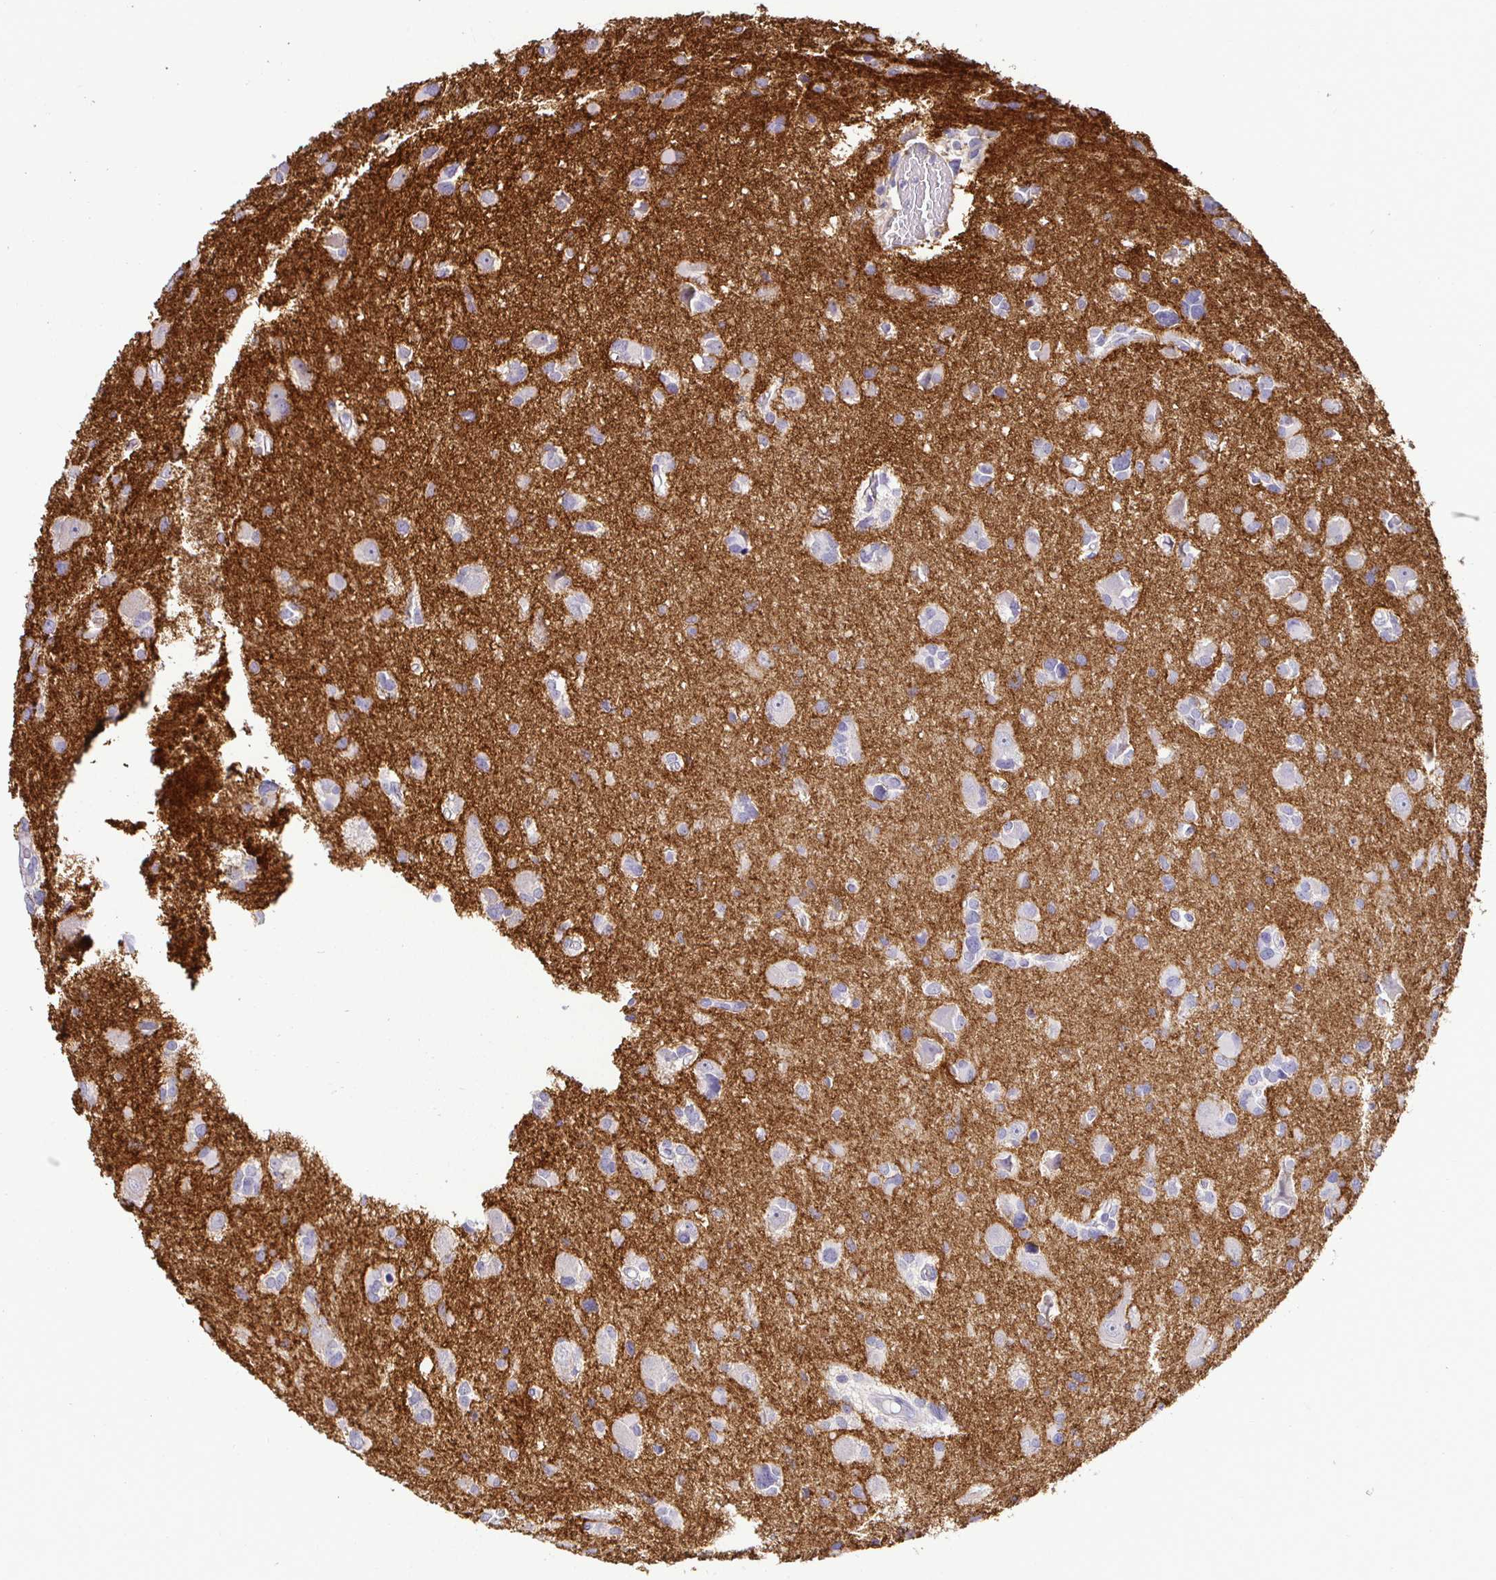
{"staining": {"intensity": "negative", "quantity": "none", "location": "none"}, "tissue": "glioma", "cell_type": "Tumor cells", "image_type": "cancer", "snomed": [{"axis": "morphology", "description": "Glioma, malignant, High grade"}, {"axis": "topography", "description": "Brain"}], "caption": "This is an IHC histopathology image of glioma. There is no expression in tumor cells.", "gene": "SIRPA", "patient": {"sex": "male", "age": 23}}